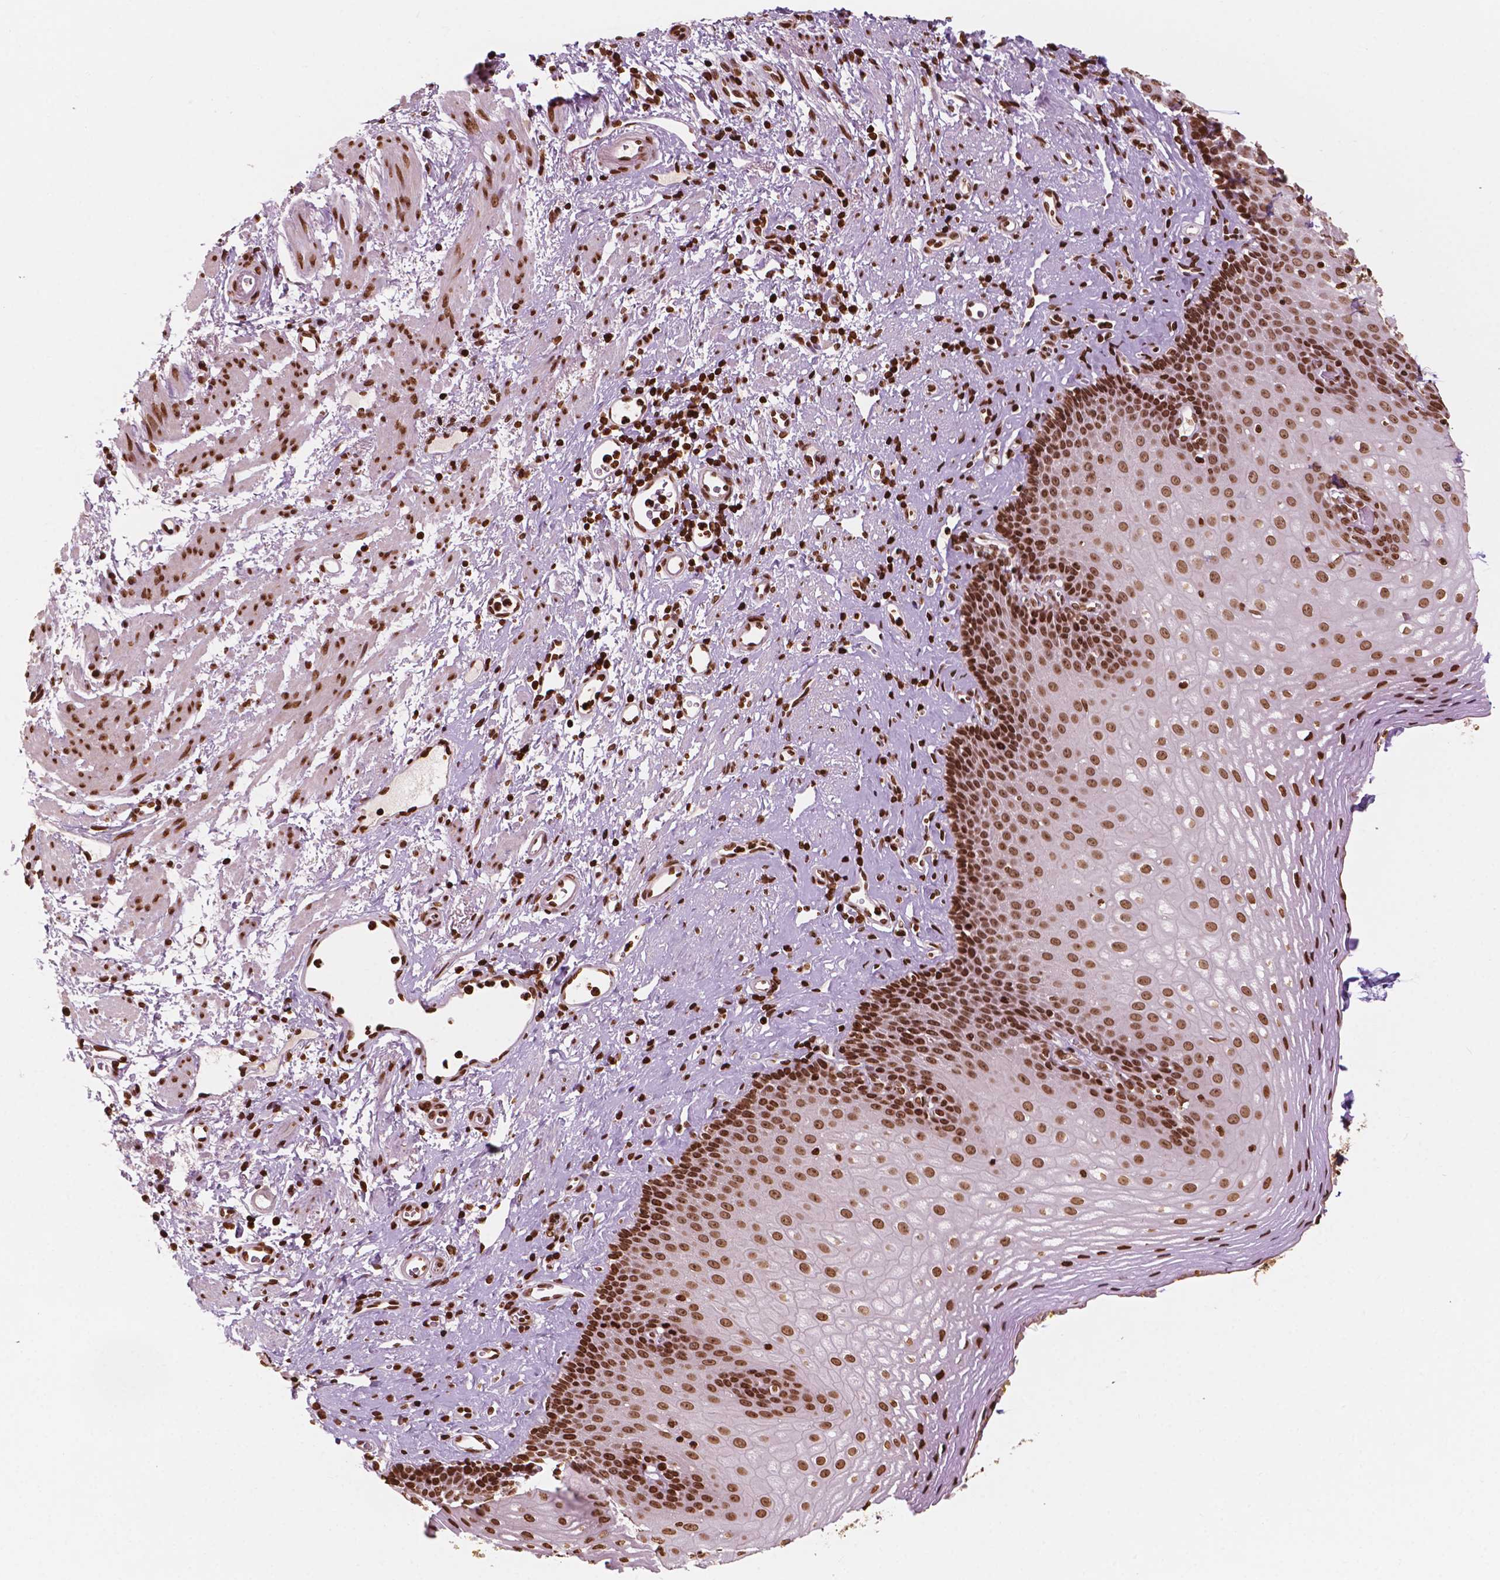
{"staining": {"intensity": "strong", "quantity": ">75%", "location": "nuclear"}, "tissue": "esophagus", "cell_type": "Squamous epithelial cells", "image_type": "normal", "snomed": [{"axis": "morphology", "description": "Normal tissue, NOS"}, {"axis": "topography", "description": "Esophagus"}], "caption": "Immunohistochemistry (IHC) (DAB) staining of normal human esophagus shows strong nuclear protein positivity in approximately >75% of squamous epithelial cells.", "gene": "H3C7", "patient": {"sex": "female", "age": 68}}